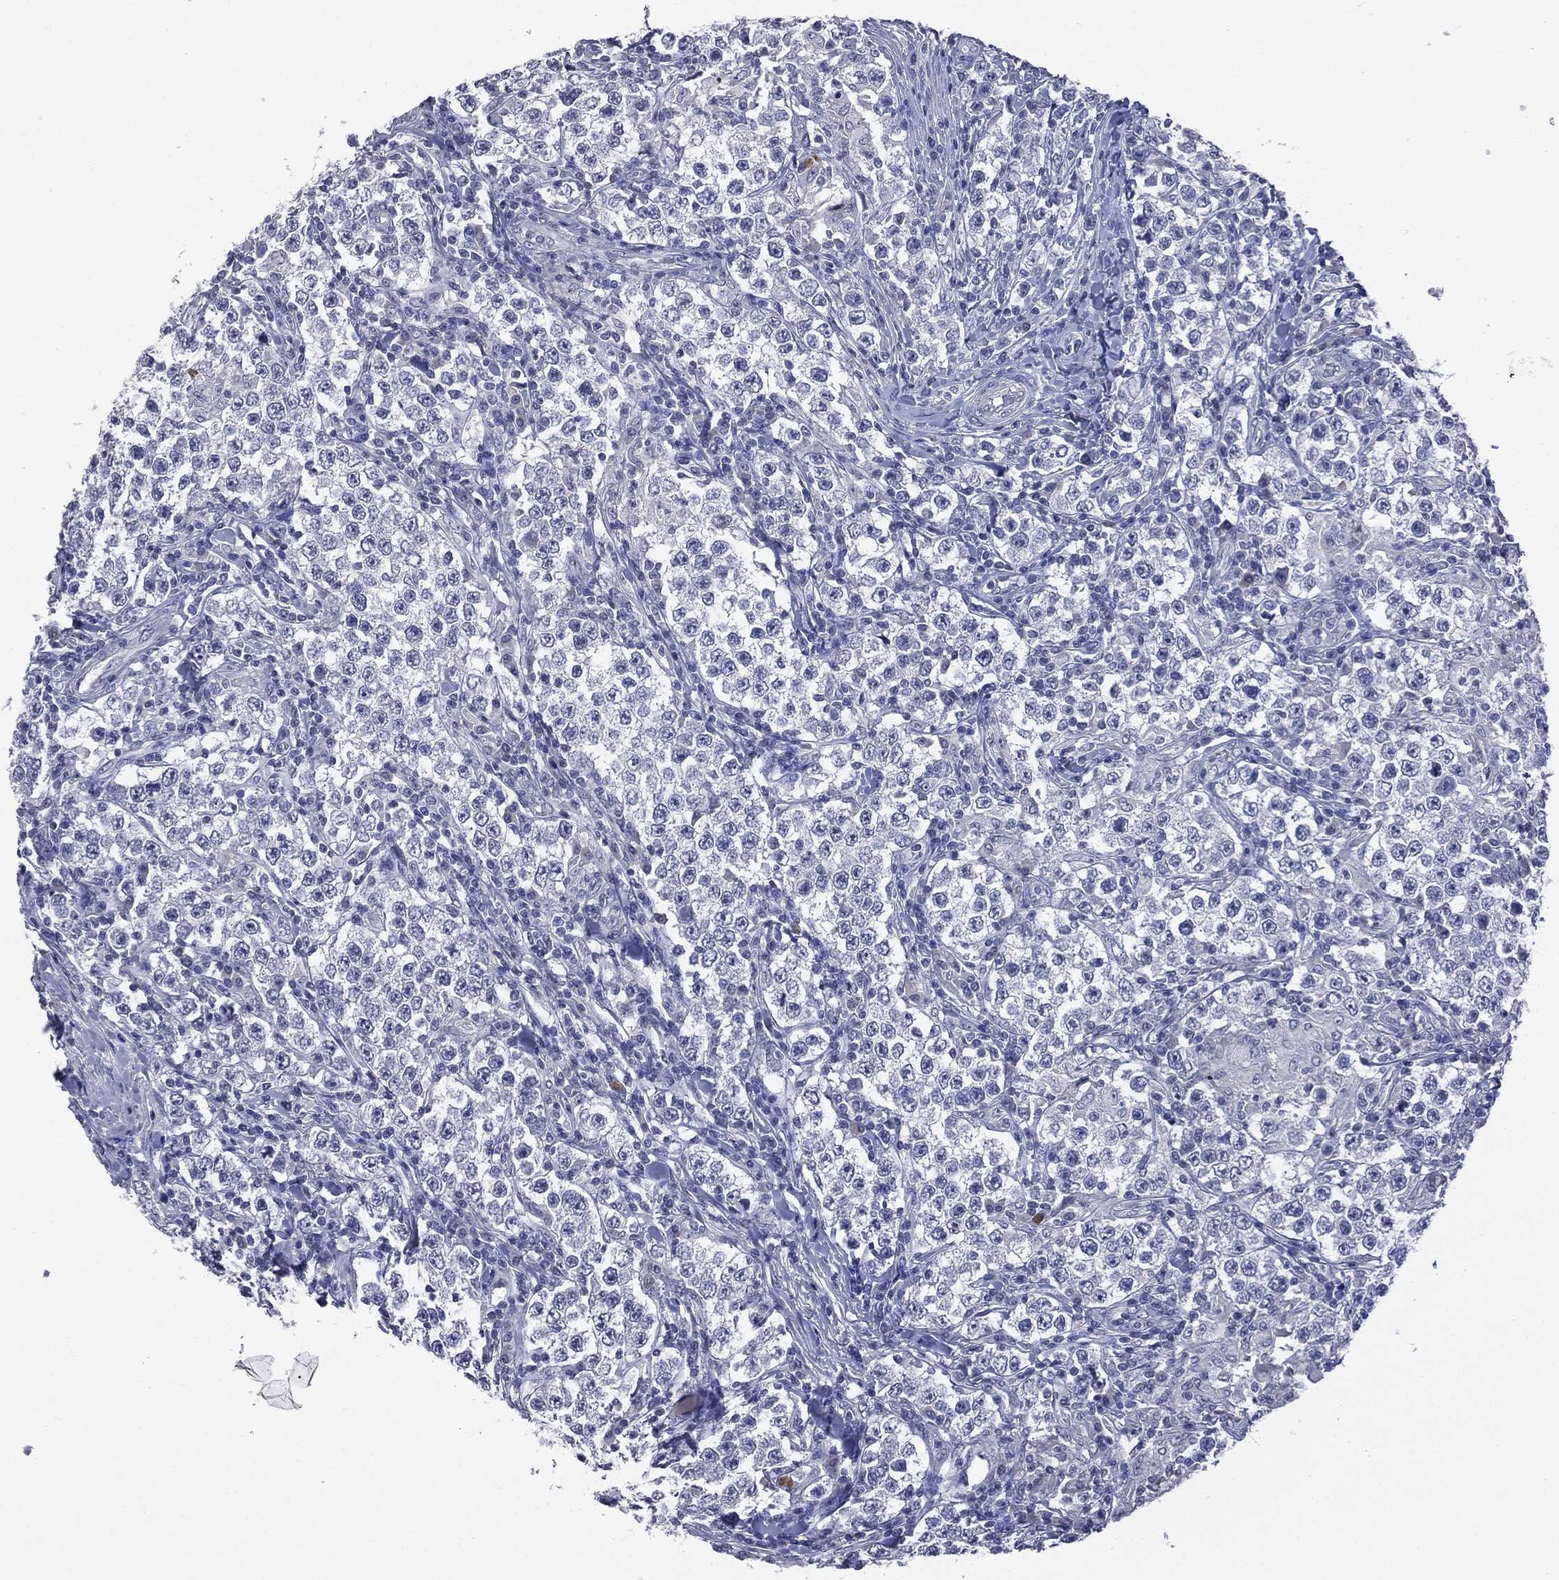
{"staining": {"intensity": "negative", "quantity": "none", "location": "none"}, "tissue": "testis cancer", "cell_type": "Tumor cells", "image_type": "cancer", "snomed": [{"axis": "morphology", "description": "Seminoma, NOS"}, {"axis": "morphology", "description": "Carcinoma, Embryonal, NOS"}, {"axis": "topography", "description": "Testis"}], "caption": "This photomicrograph is of testis seminoma stained with immunohistochemistry (IHC) to label a protein in brown with the nuclei are counter-stained blue. There is no positivity in tumor cells.", "gene": "TSHB", "patient": {"sex": "male", "age": 41}}